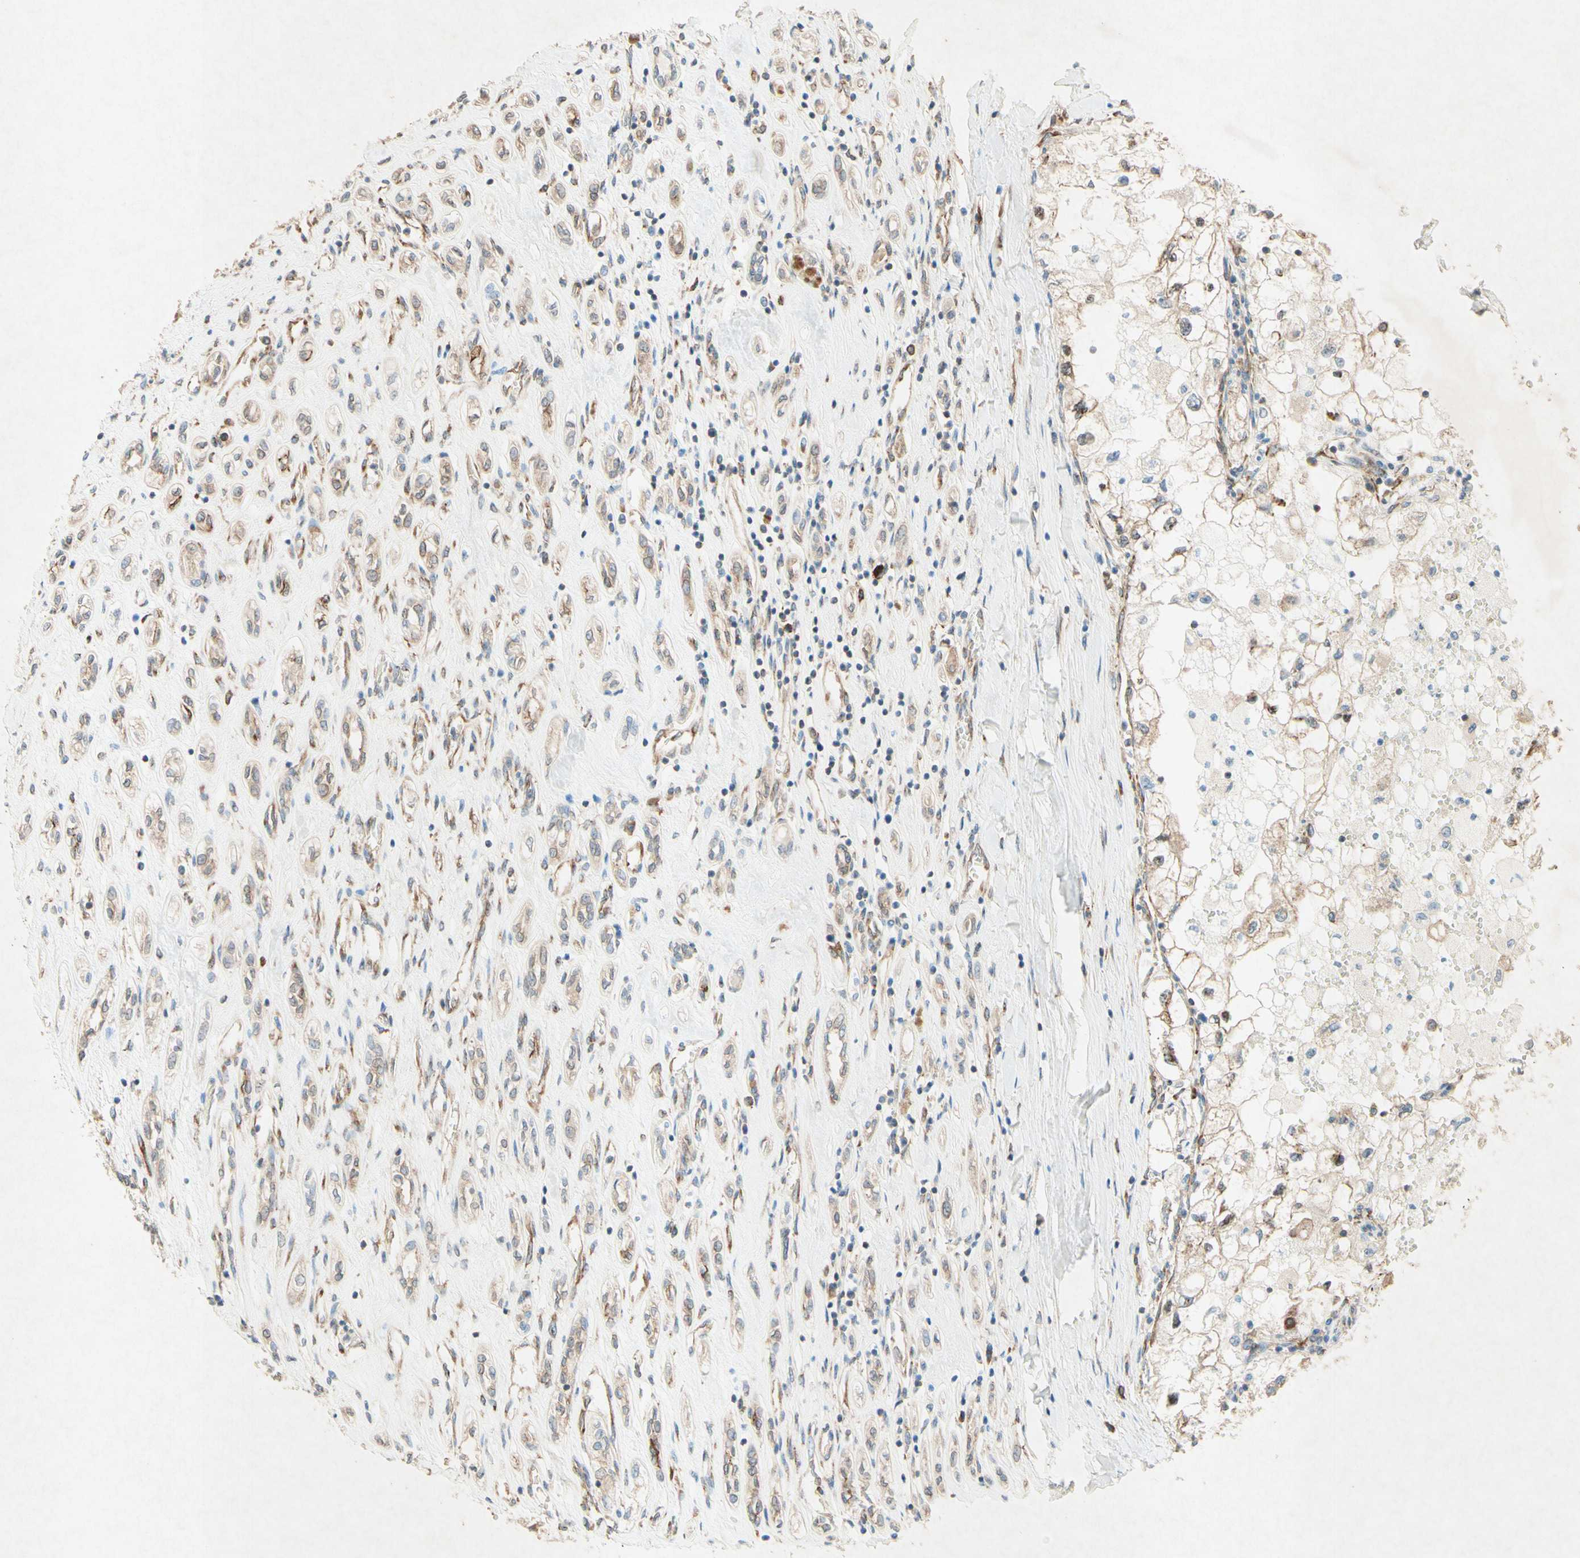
{"staining": {"intensity": "weak", "quantity": ">75%", "location": "cytoplasmic/membranous"}, "tissue": "renal cancer", "cell_type": "Tumor cells", "image_type": "cancer", "snomed": [{"axis": "morphology", "description": "Adenocarcinoma, NOS"}, {"axis": "topography", "description": "Kidney"}], "caption": "About >75% of tumor cells in human adenocarcinoma (renal) show weak cytoplasmic/membranous protein staining as visualized by brown immunohistochemical staining.", "gene": "PABPC1", "patient": {"sex": "female", "age": 70}}